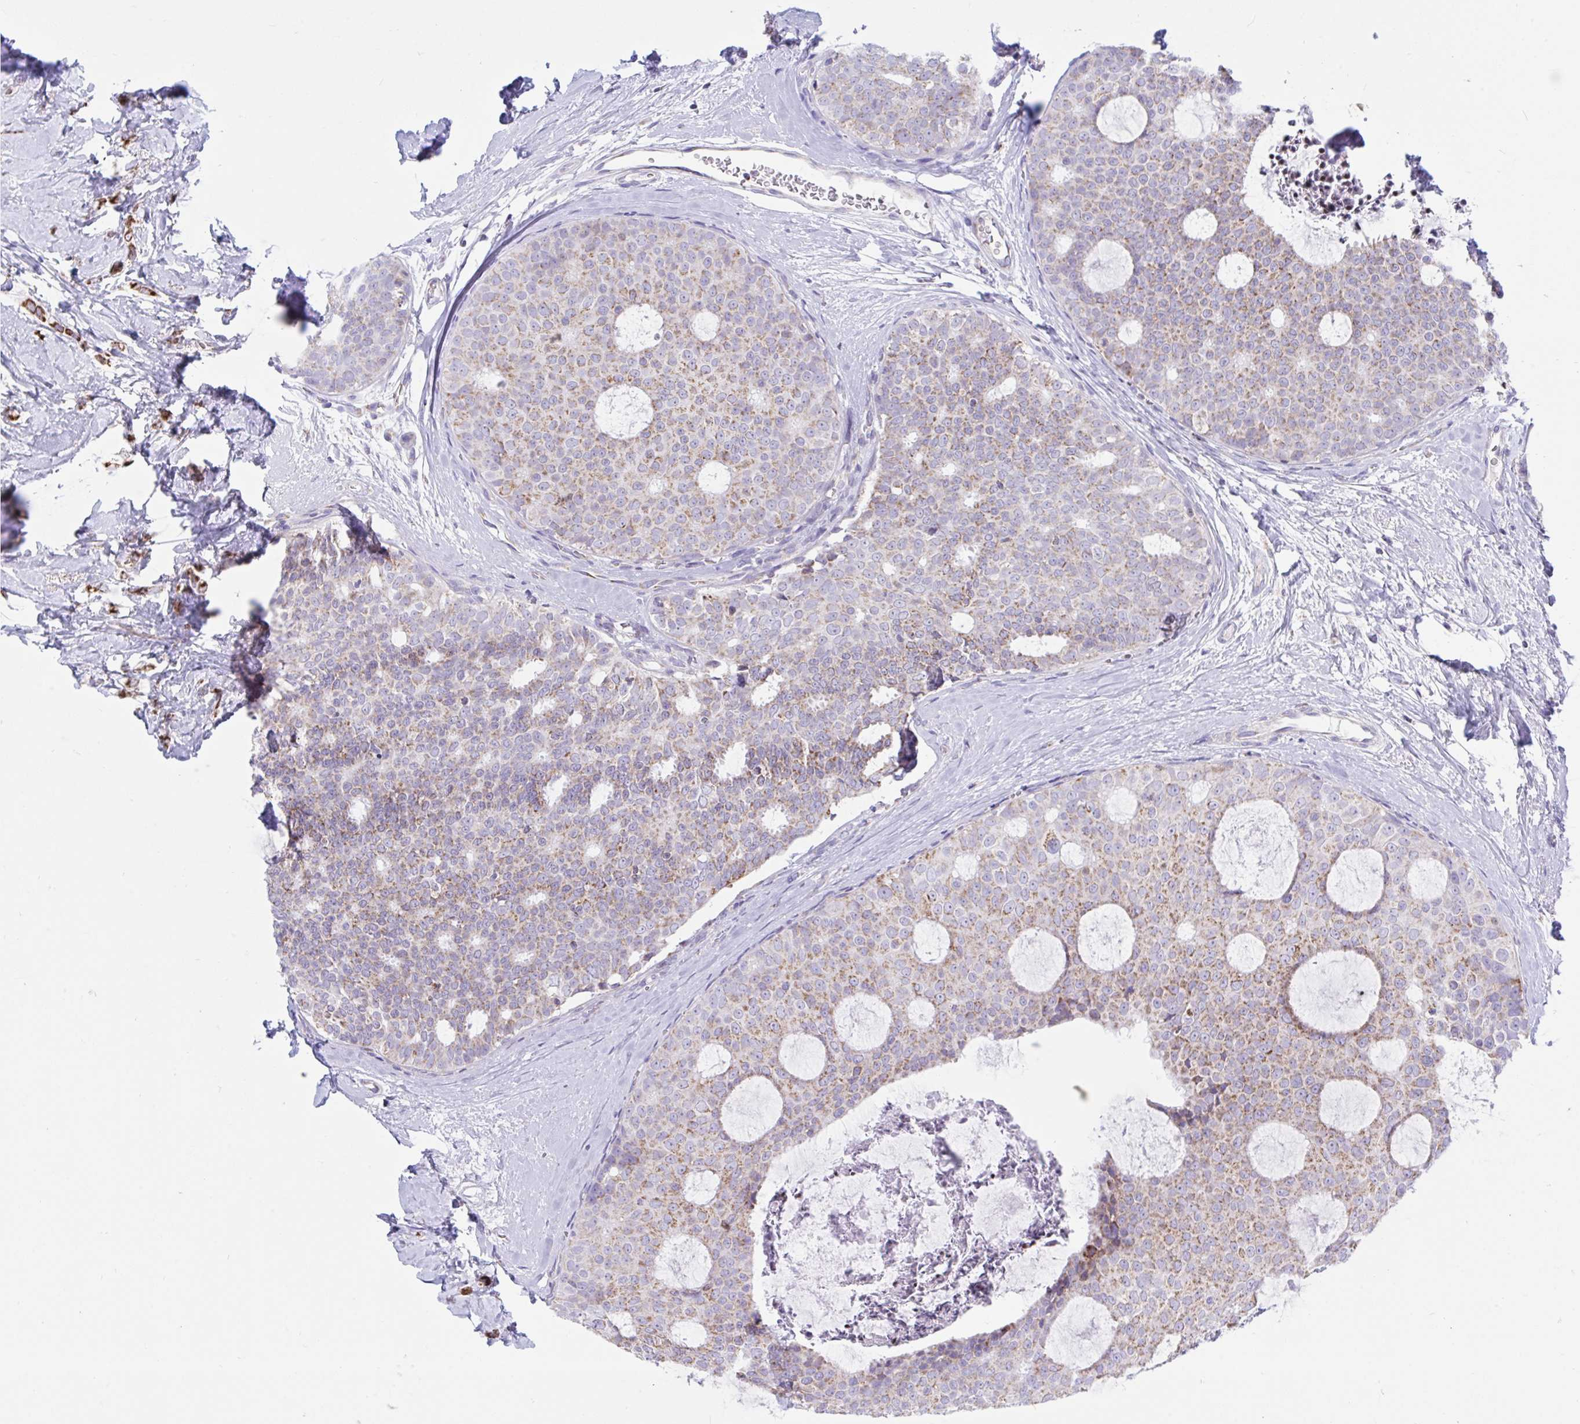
{"staining": {"intensity": "weak", "quantity": "25%-75%", "location": "cytoplasmic/membranous"}, "tissue": "breast cancer", "cell_type": "Tumor cells", "image_type": "cancer", "snomed": [{"axis": "morphology", "description": "Duct carcinoma"}, {"axis": "topography", "description": "Breast"}], "caption": "Breast cancer (intraductal carcinoma) stained for a protein reveals weak cytoplasmic/membranous positivity in tumor cells. (brown staining indicates protein expression, while blue staining denotes nuclei).", "gene": "HSPE1", "patient": {"sex": "female", "age": 45}}